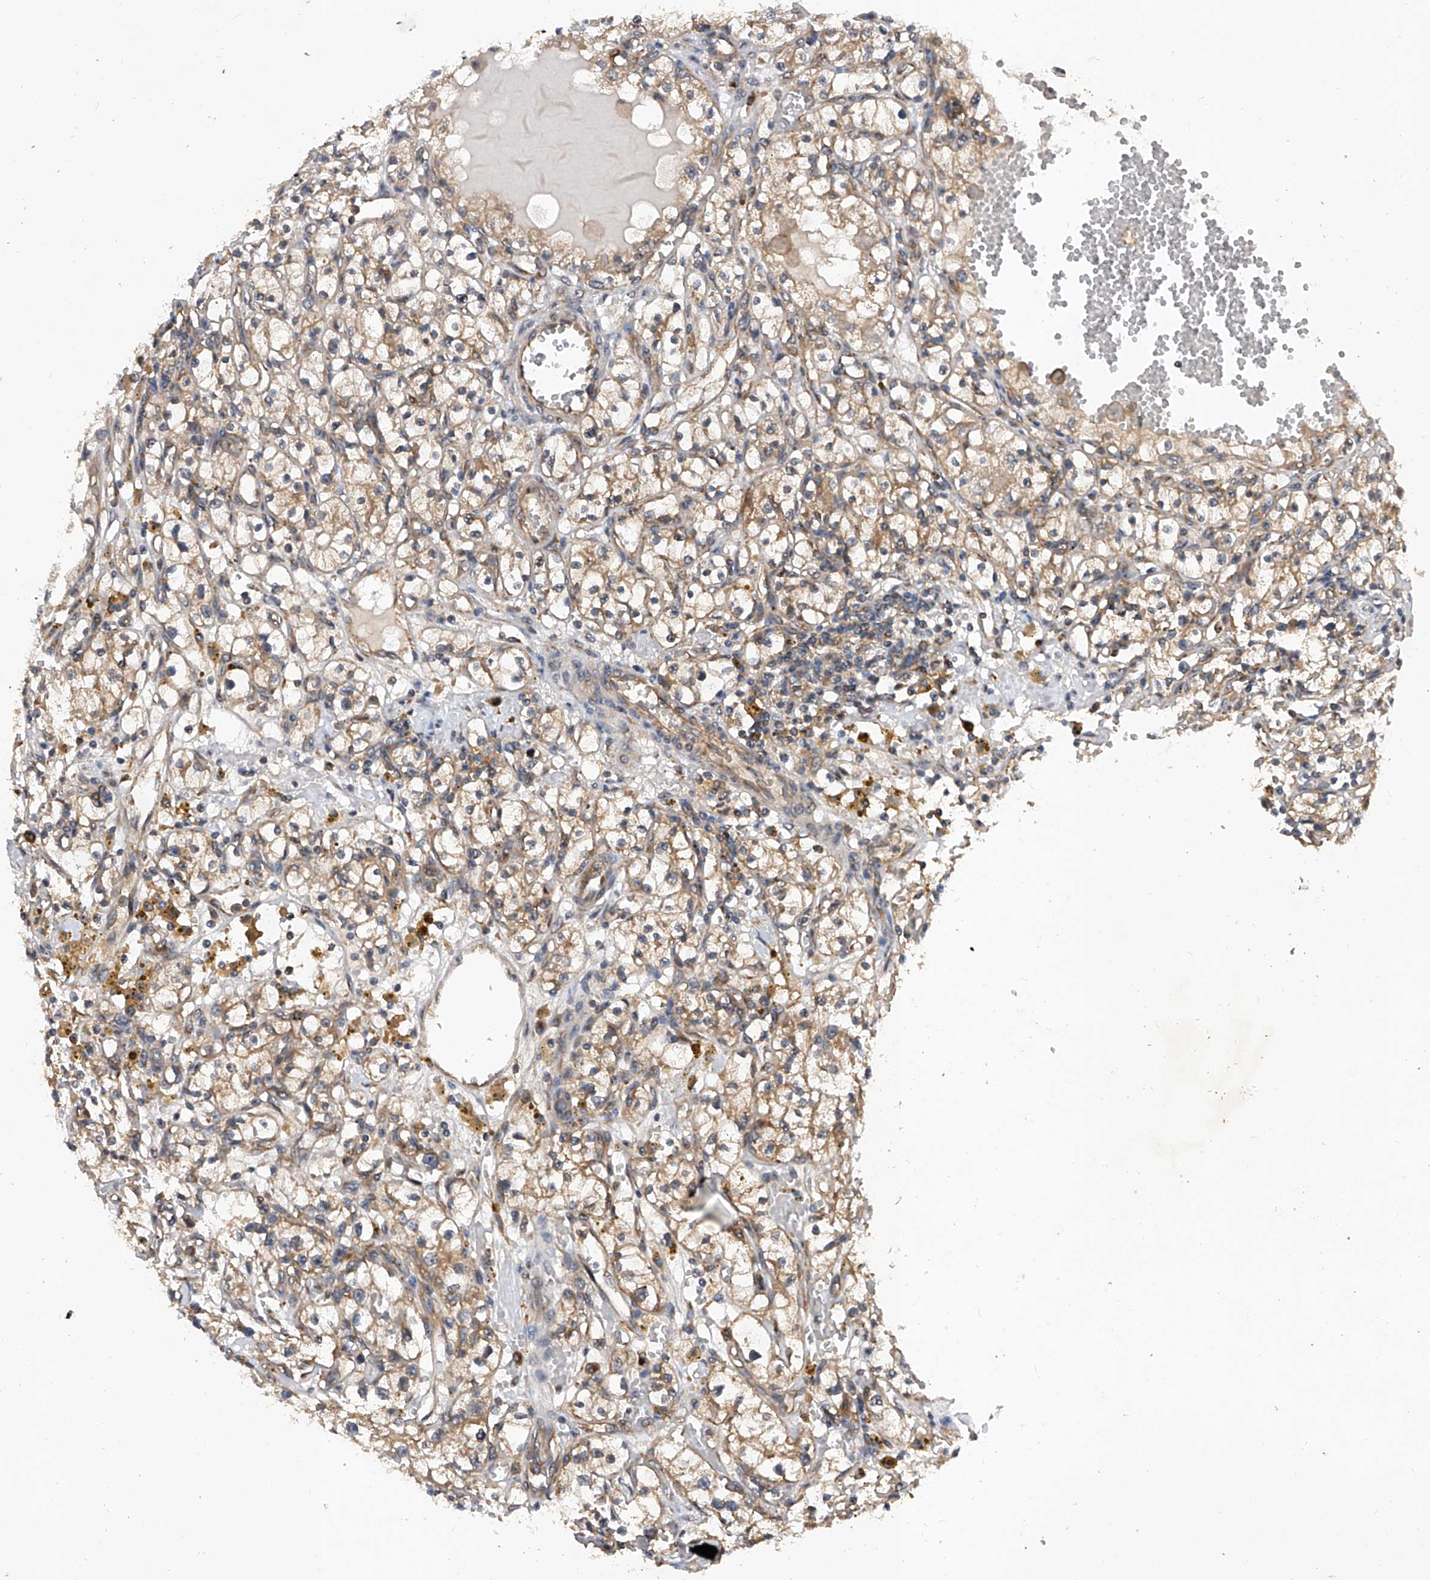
{"staining": {"intensity": "moderate", "quantity": ">75%", "location": "cytoplasmic/membranous"}, "tissue": "renal cancer", "cell_type": "Tumor cells", "image_type": "cancer", "snomed": [{"axis": "morphology", "description": "Adenocarcinoma, NOS"}, {"axis": "topography", "description": "Kidney"}], "caption": "DAB immunohistochemical staining of human adenocarcinoma (renal) exhibits moderate cytoplasmic/membranous protein staining in approximately >75% of tumor cells. The staining is performed using DAB brown chromogen to label protein expression. The nuclei are counter-stained blue using hematoxylin.", "gene": "CFAP410", "patient": {"sex": "male", "age": 56}}